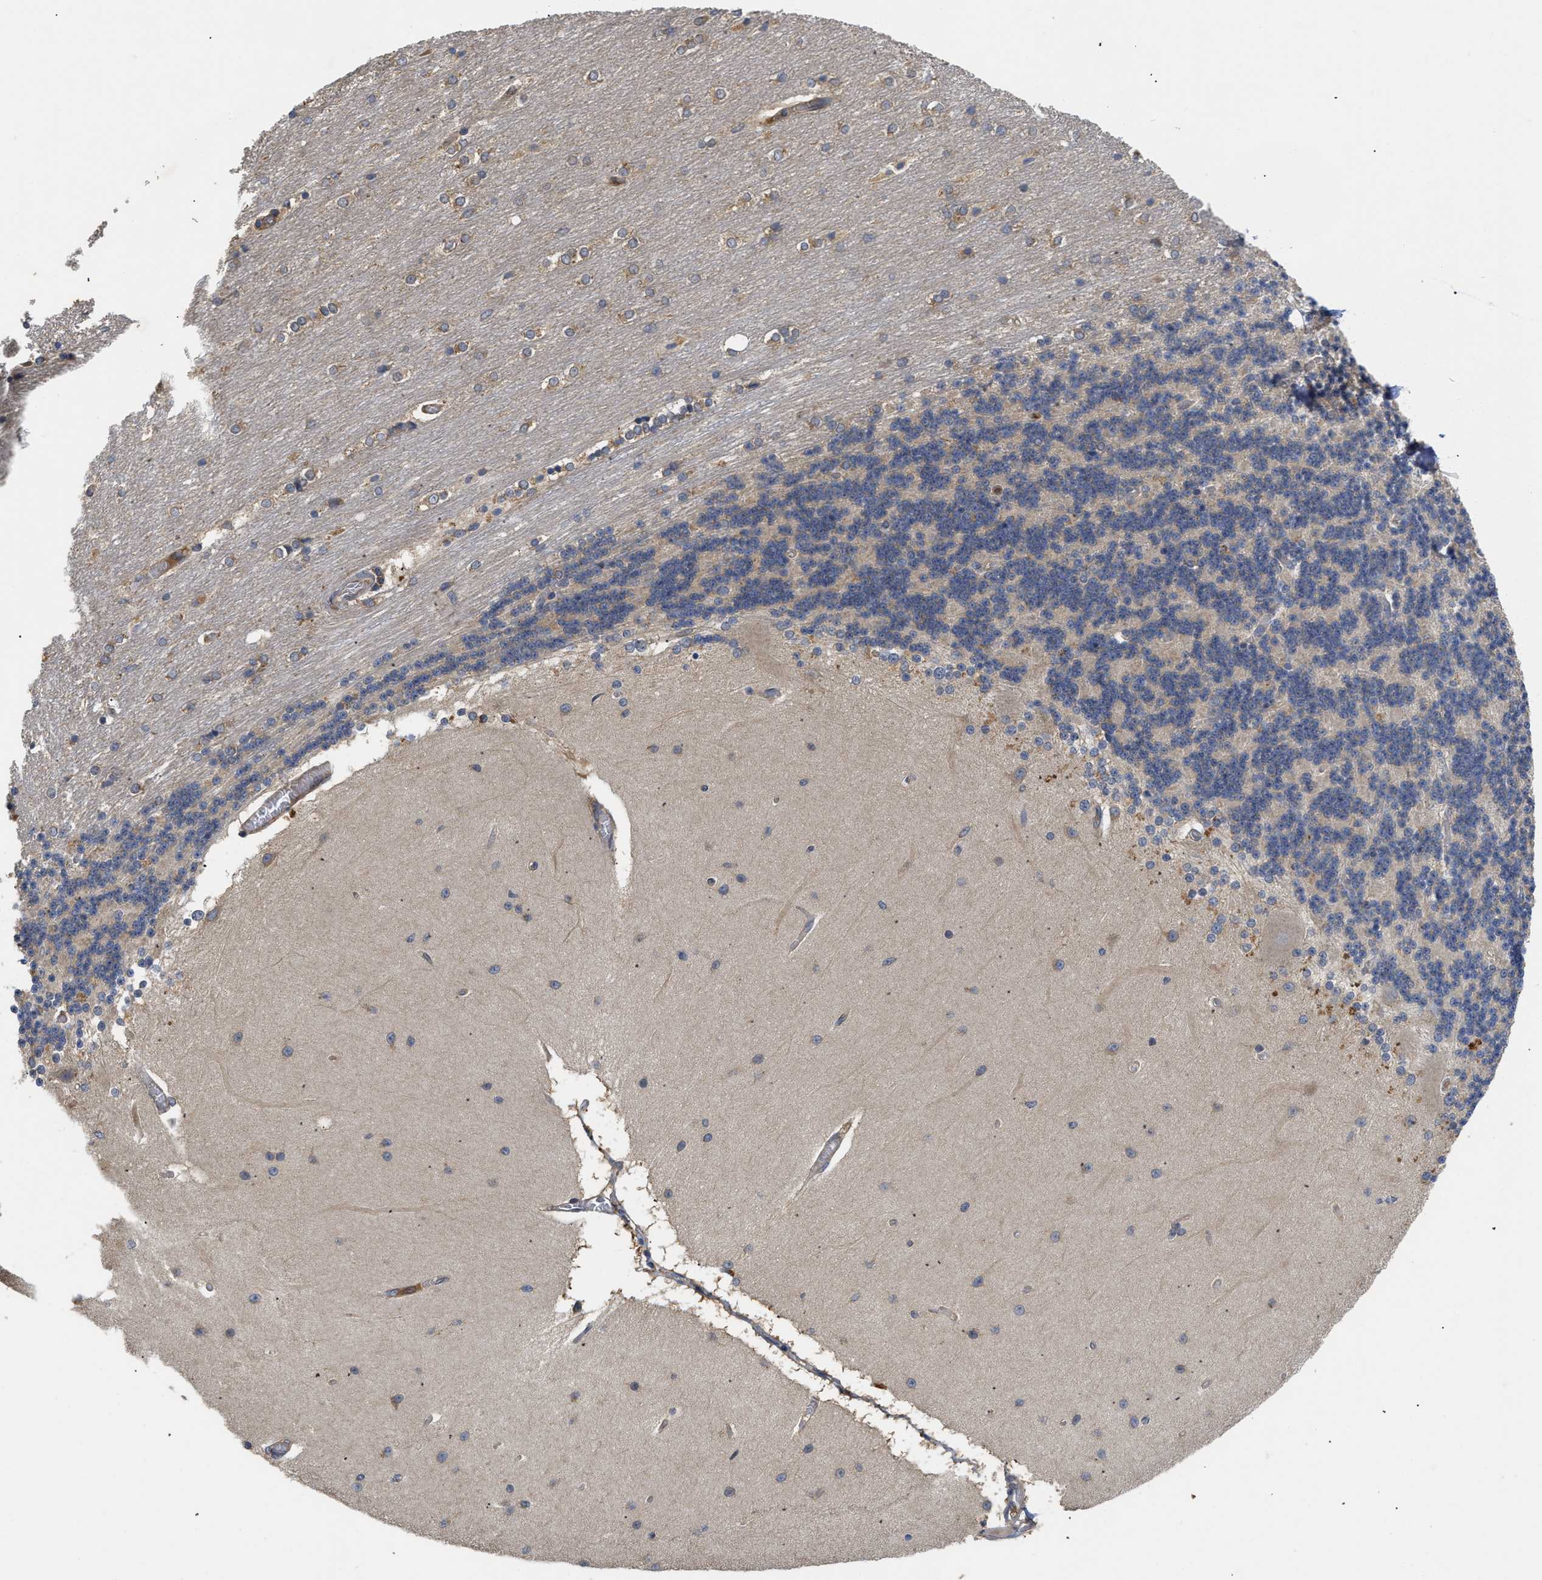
{"staining": {"intensity": "weak", "quantity": "<25%", "location": "cytoplasmic/membranous"}, "tissue": "cerebellum", "cell_type": "Cells in granular layer", "image_type": "normal", "snomed": [{"axis": "morphology", "description": "Normal tissue, NOS"}, {"axis": "topography", "description": "Cerebellum"}], "caption": "Immunohistochemistry of unremarkable cerebellum reveals no positivity in cells in granular layer. (DAB immunohistochemistry, high magnification).", "gene": "RNF216", "patient": {"sex": "female", "age": 54}}